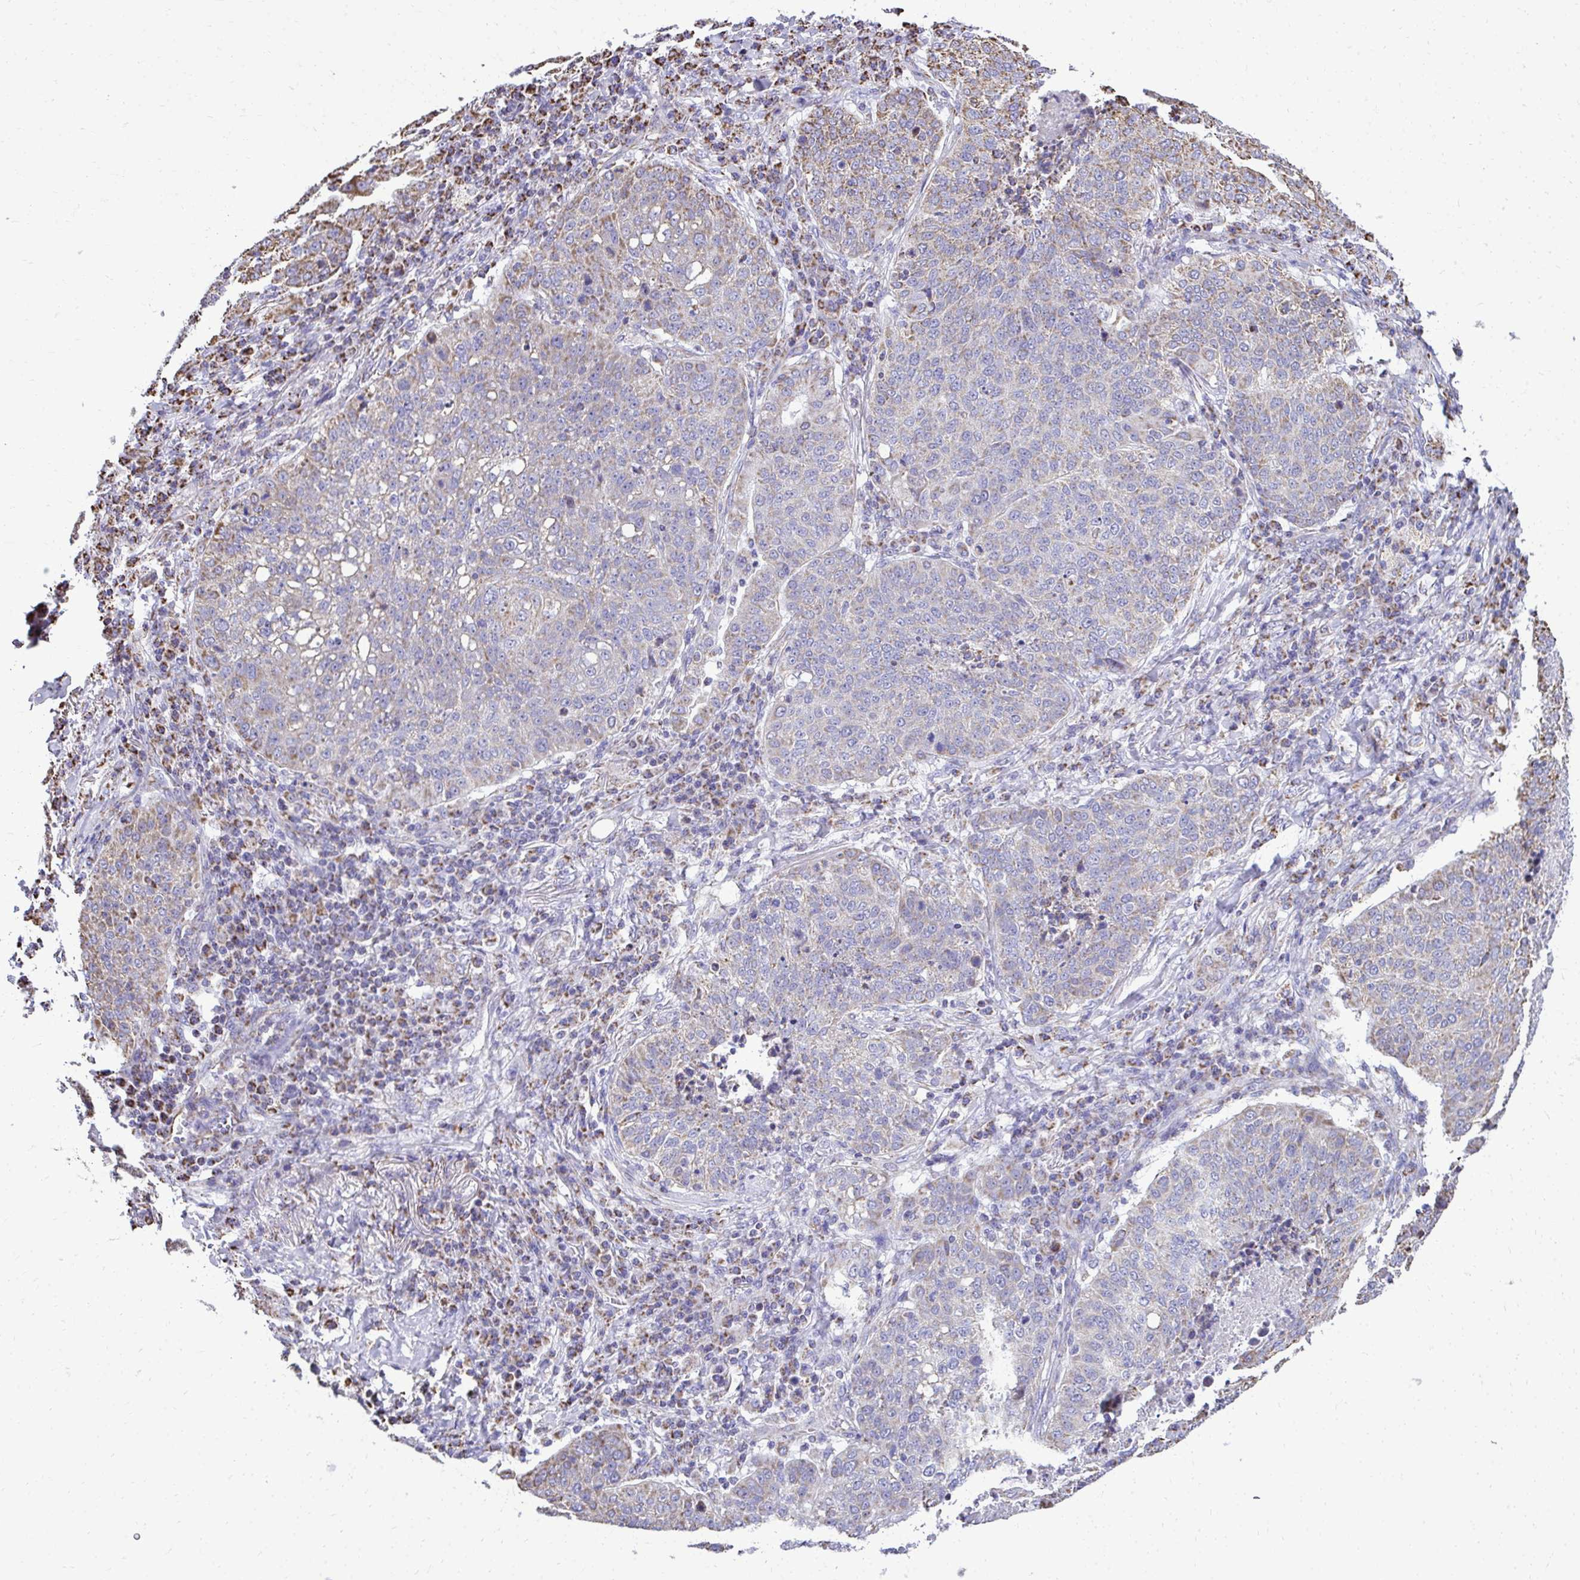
{"staining": {"intensity": "weak", "quantity": "<25%", "location": "cytoplasmic/membranous"}, "tissue": "lung cancer", "cell_type": "Tumor cells", "image_type": "cancer", "snomed": [{"axis": "morphology", "description": "Squamous cell carcinoma, NOS"}, {"axis": "topography", "description": "Lung"}], "caption": "Squamous cell carcinoma (lung) was stained to show a protein in brown. There is no significant positivity in tumor cells. (DAB (3,3'-diaminobenzidine) IHC, high magnification).", "gene": "MPZL2", "patient": {"sex": "male", "age": 63}}